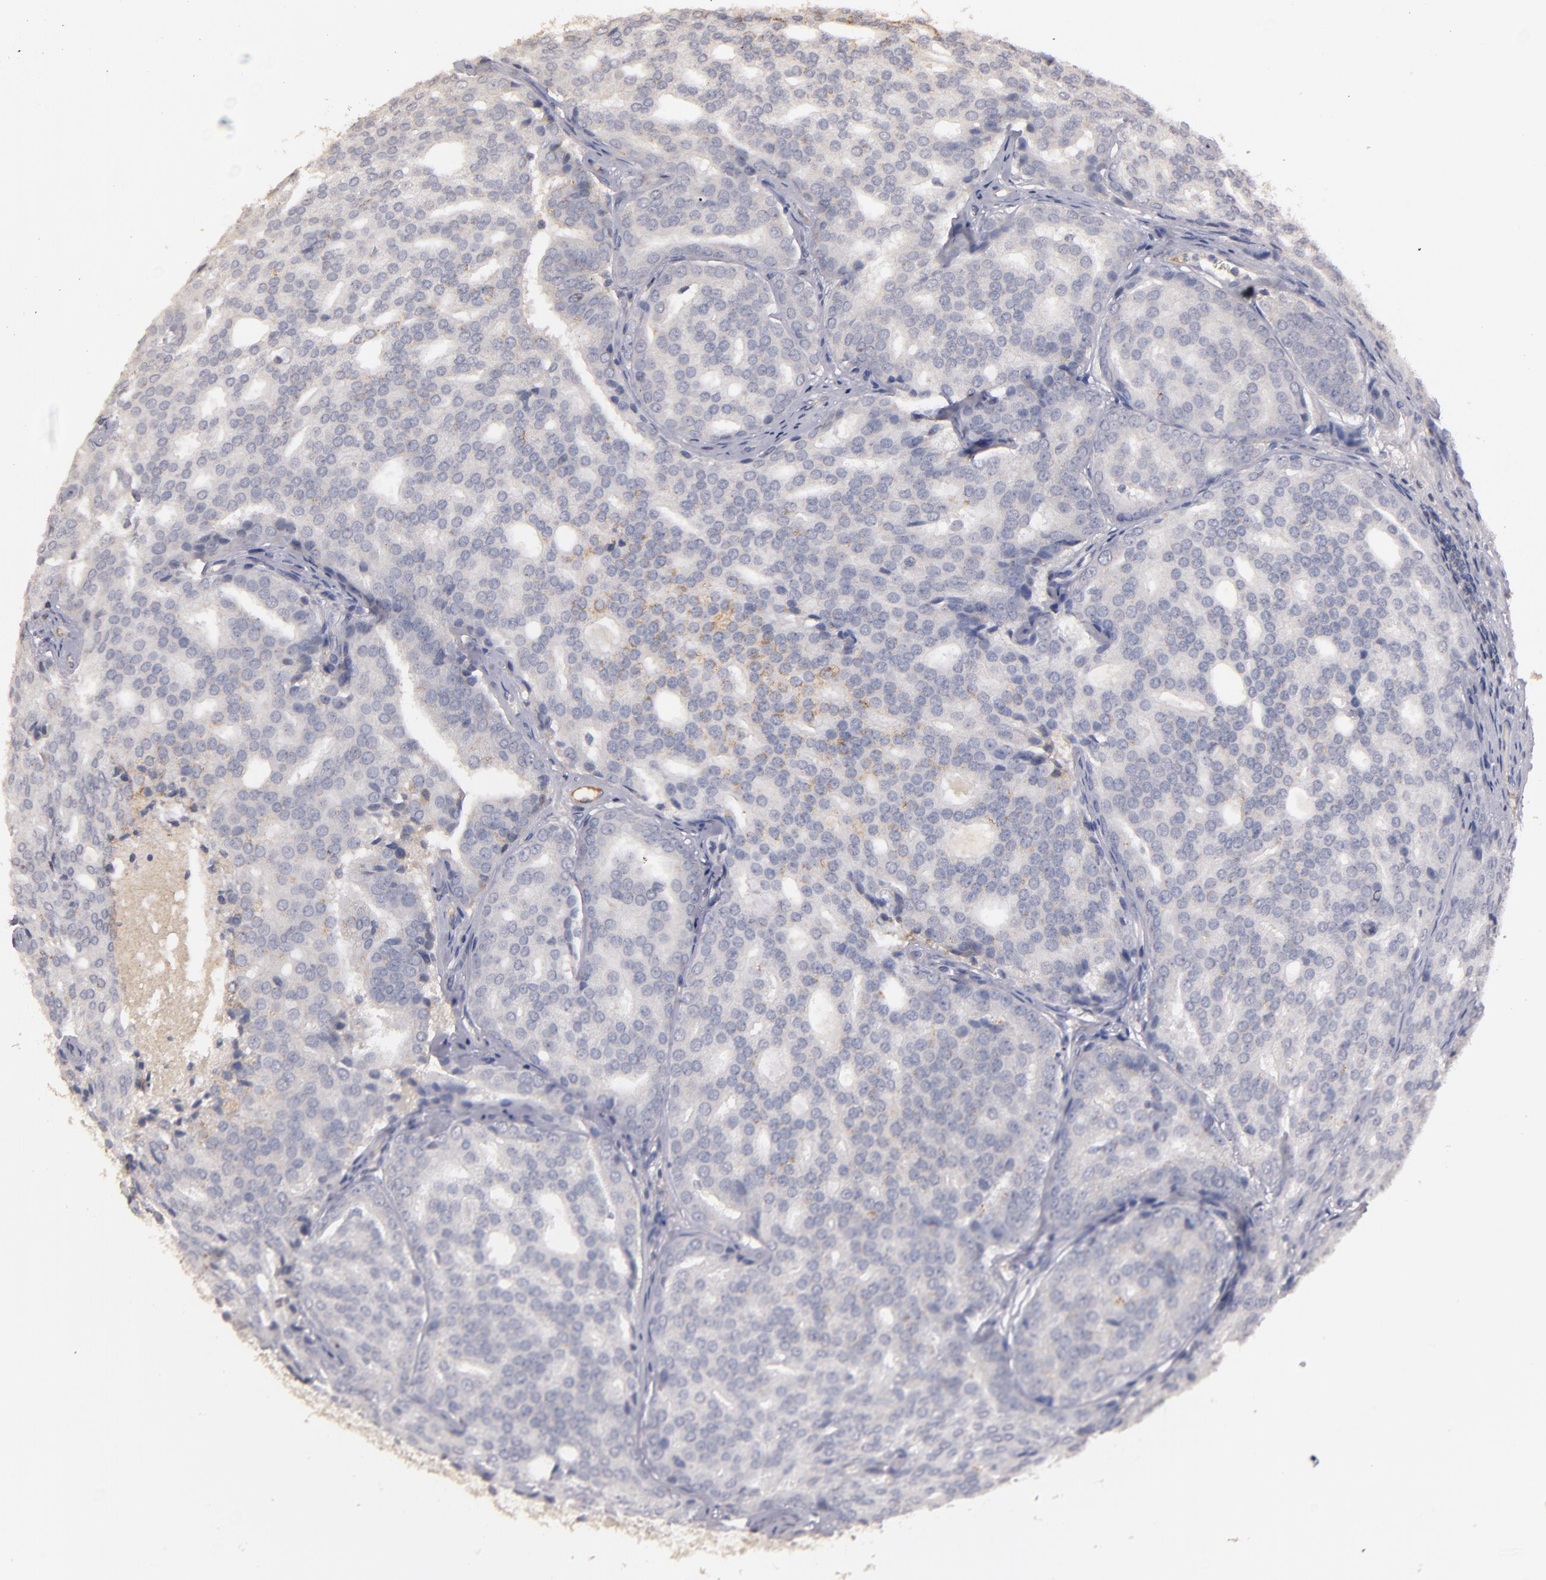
{"staining": {"intensity": "negative", "quantity": "none", "location": "none"}, "tissue": "prostate cancer", "cell_type": "Tumor cells", "image_type": "cancer", "snomed": [{"axis": "morphology", "description": "Adenocarcinoma, High grade"}, {"axis": "topography", "description": "Prostate"}], "caption": "Protein analysis of prostate cancer exhibits no significant staining in tumor cells. (DAB (3,3'-diaminobenzidine) immunohistochemistry (IHC) with hematoxylin counter stain).", "gene": "MBL2", "patient": {"sex": "male", "age": 64}}